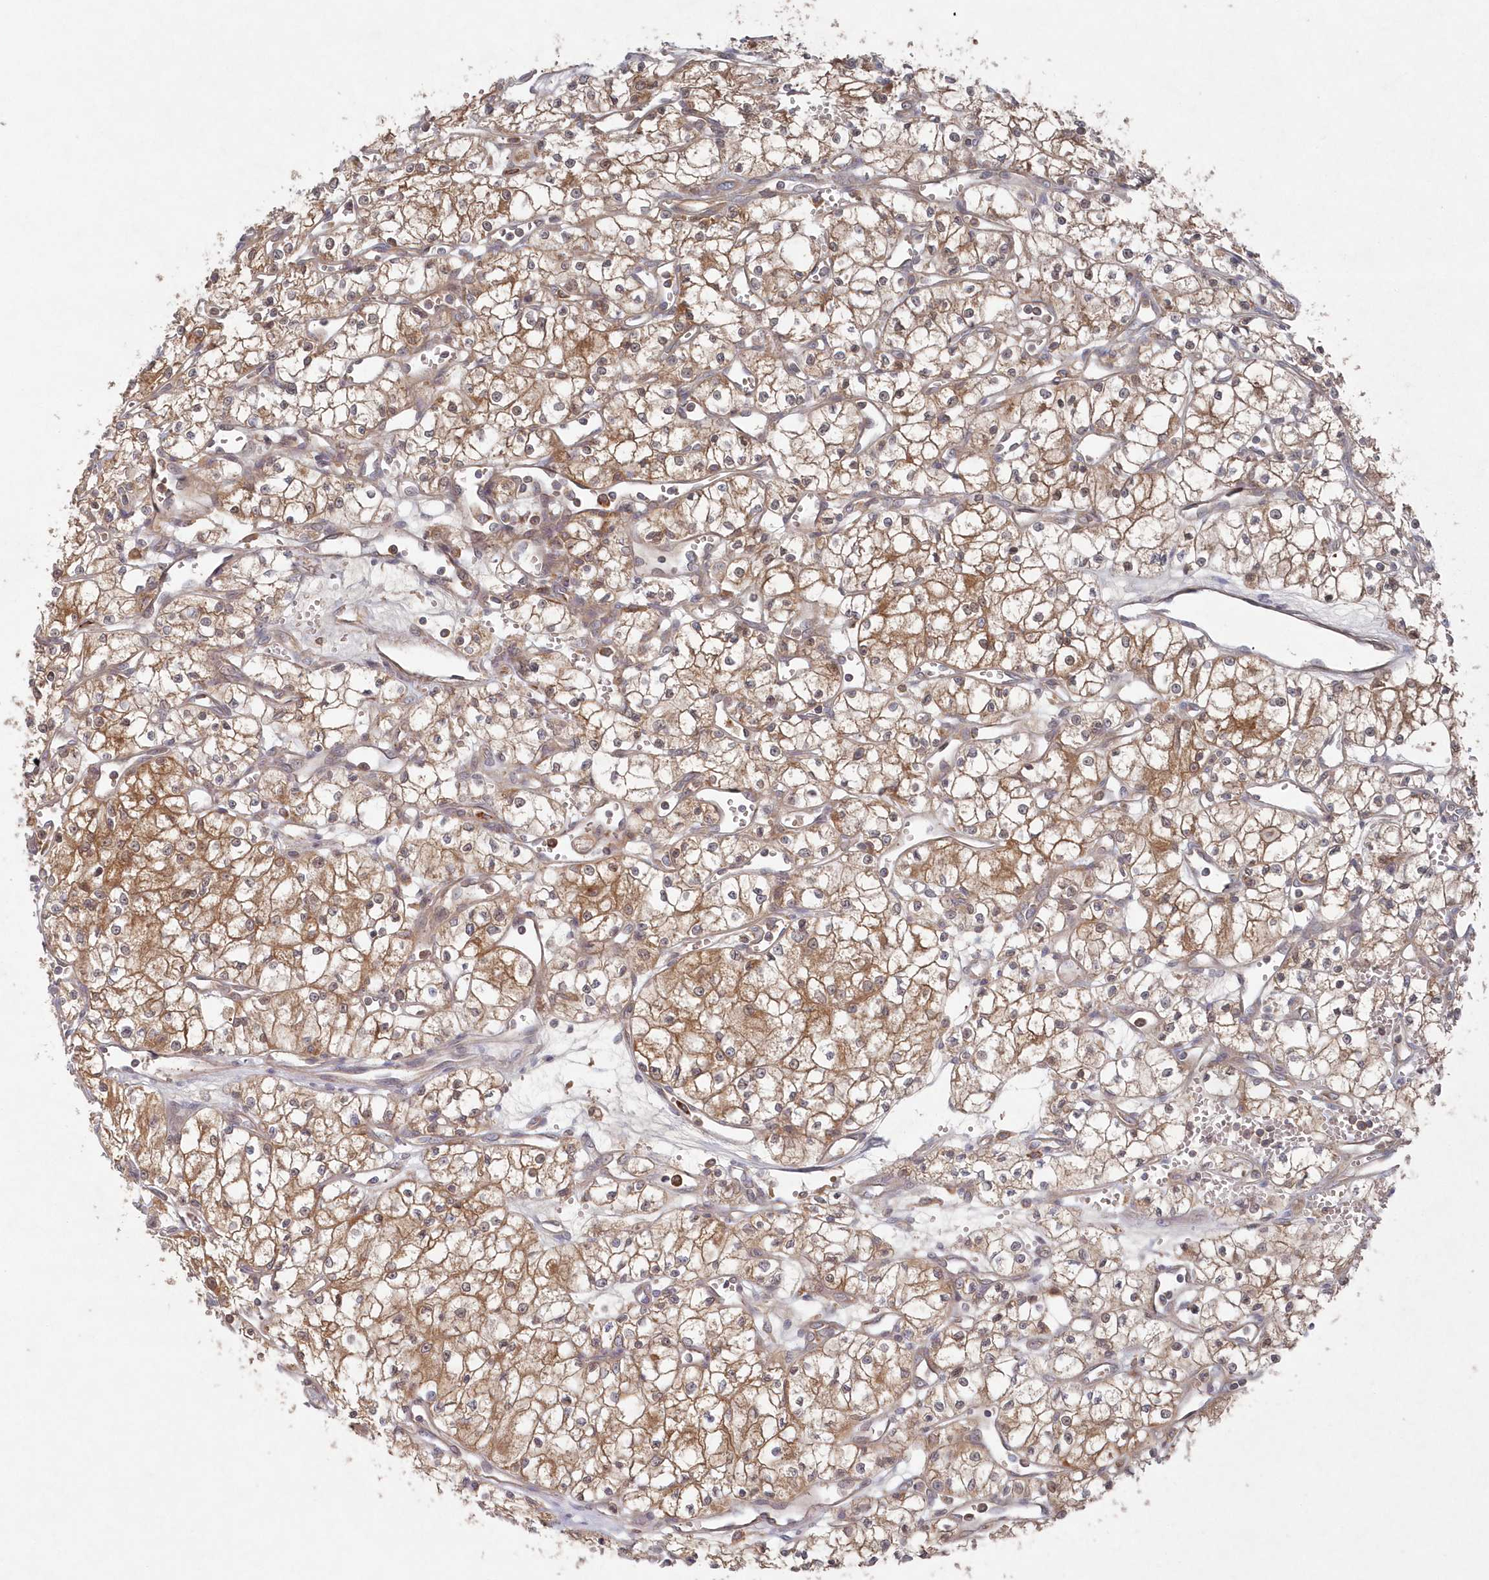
{"staining": {"intensity": "moderate", "quantity": ">75%", "location": "cytoplasmic/membranous"}, "tissue": "renal cancer", "cell_type": "Tumor cells", "image_type": "cancer", "snomed": [{"axis": "morphology", "description": "Adenocarcinoma, NOS"}, {"axis": "topography", "description": "Kidney"}], "caption": "Adenocarcinoma (renal) was stained to show a protein in brown. There is medium levels of moderate cytoplasmic/membranous staining in approximately >75% of tumor cells. The staining was performed using DAB to visualize the protein expression in brown, while the nuclei were stained in blue with hematoxylin (Magnification: 20x).", "gene": "ASNSD1", "patient": {"sex": "male", "age": 59}}